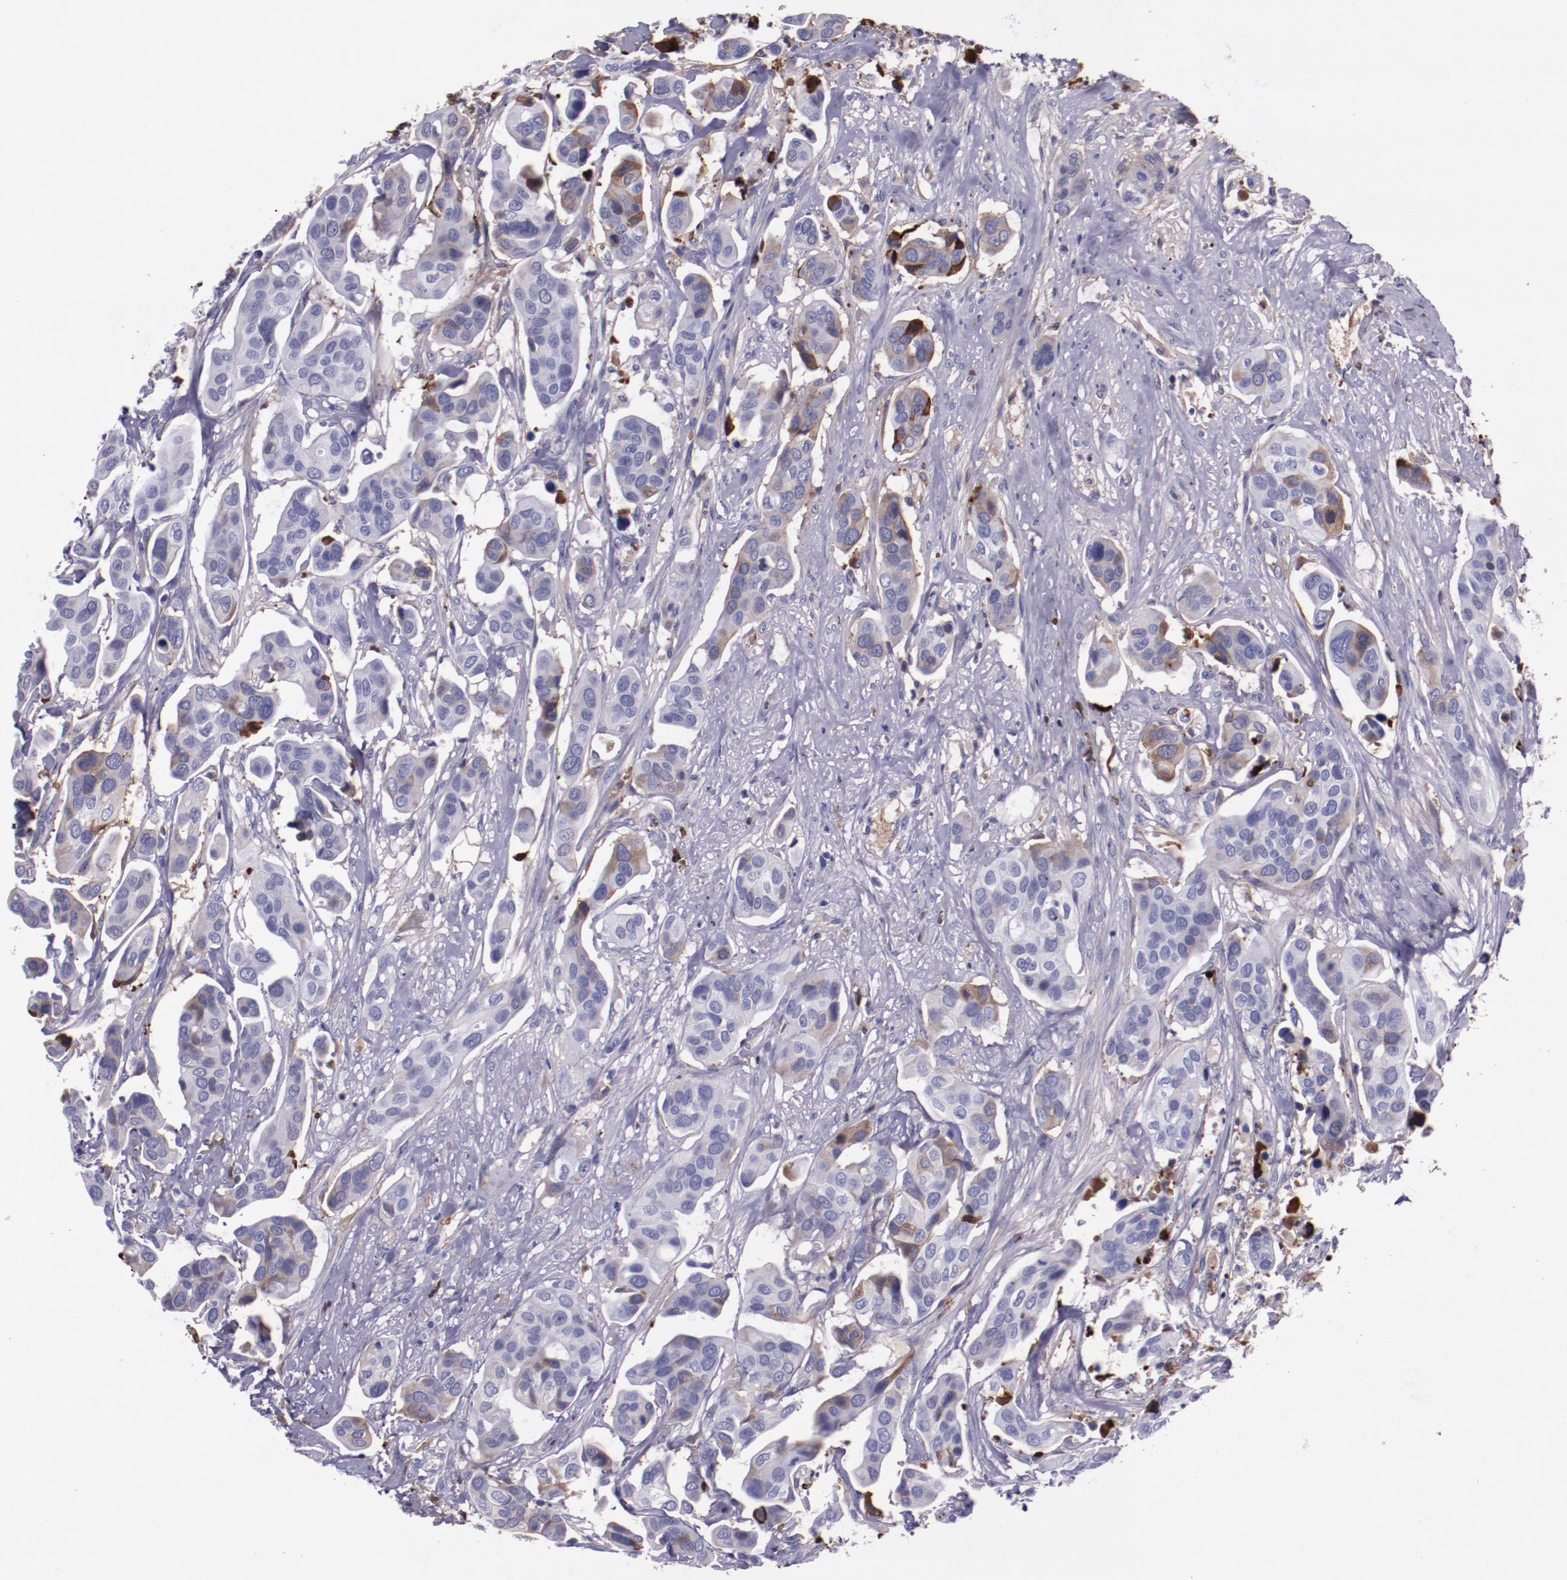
{"staining": {"intensity": "negative", "quantity": "none", "location": "none"}, "tissue": "urothelial cancer", "cell_type": "Tumor cells", "image_type": "cancer", "snomed": [{"axis": "morphology", "description": "Adenocarcinoma, NOS"}, {"axis": "topography", "description": "Urinary bladder"}], "caption": "High power microscopy histopathology image of an immunohistochemistry (IHC) photomicrograph of adenocarcinoma, revealing no significant positivity in tumor cells.", "gene": "APOH", "patient": {"sex": "male", "age": 61}}